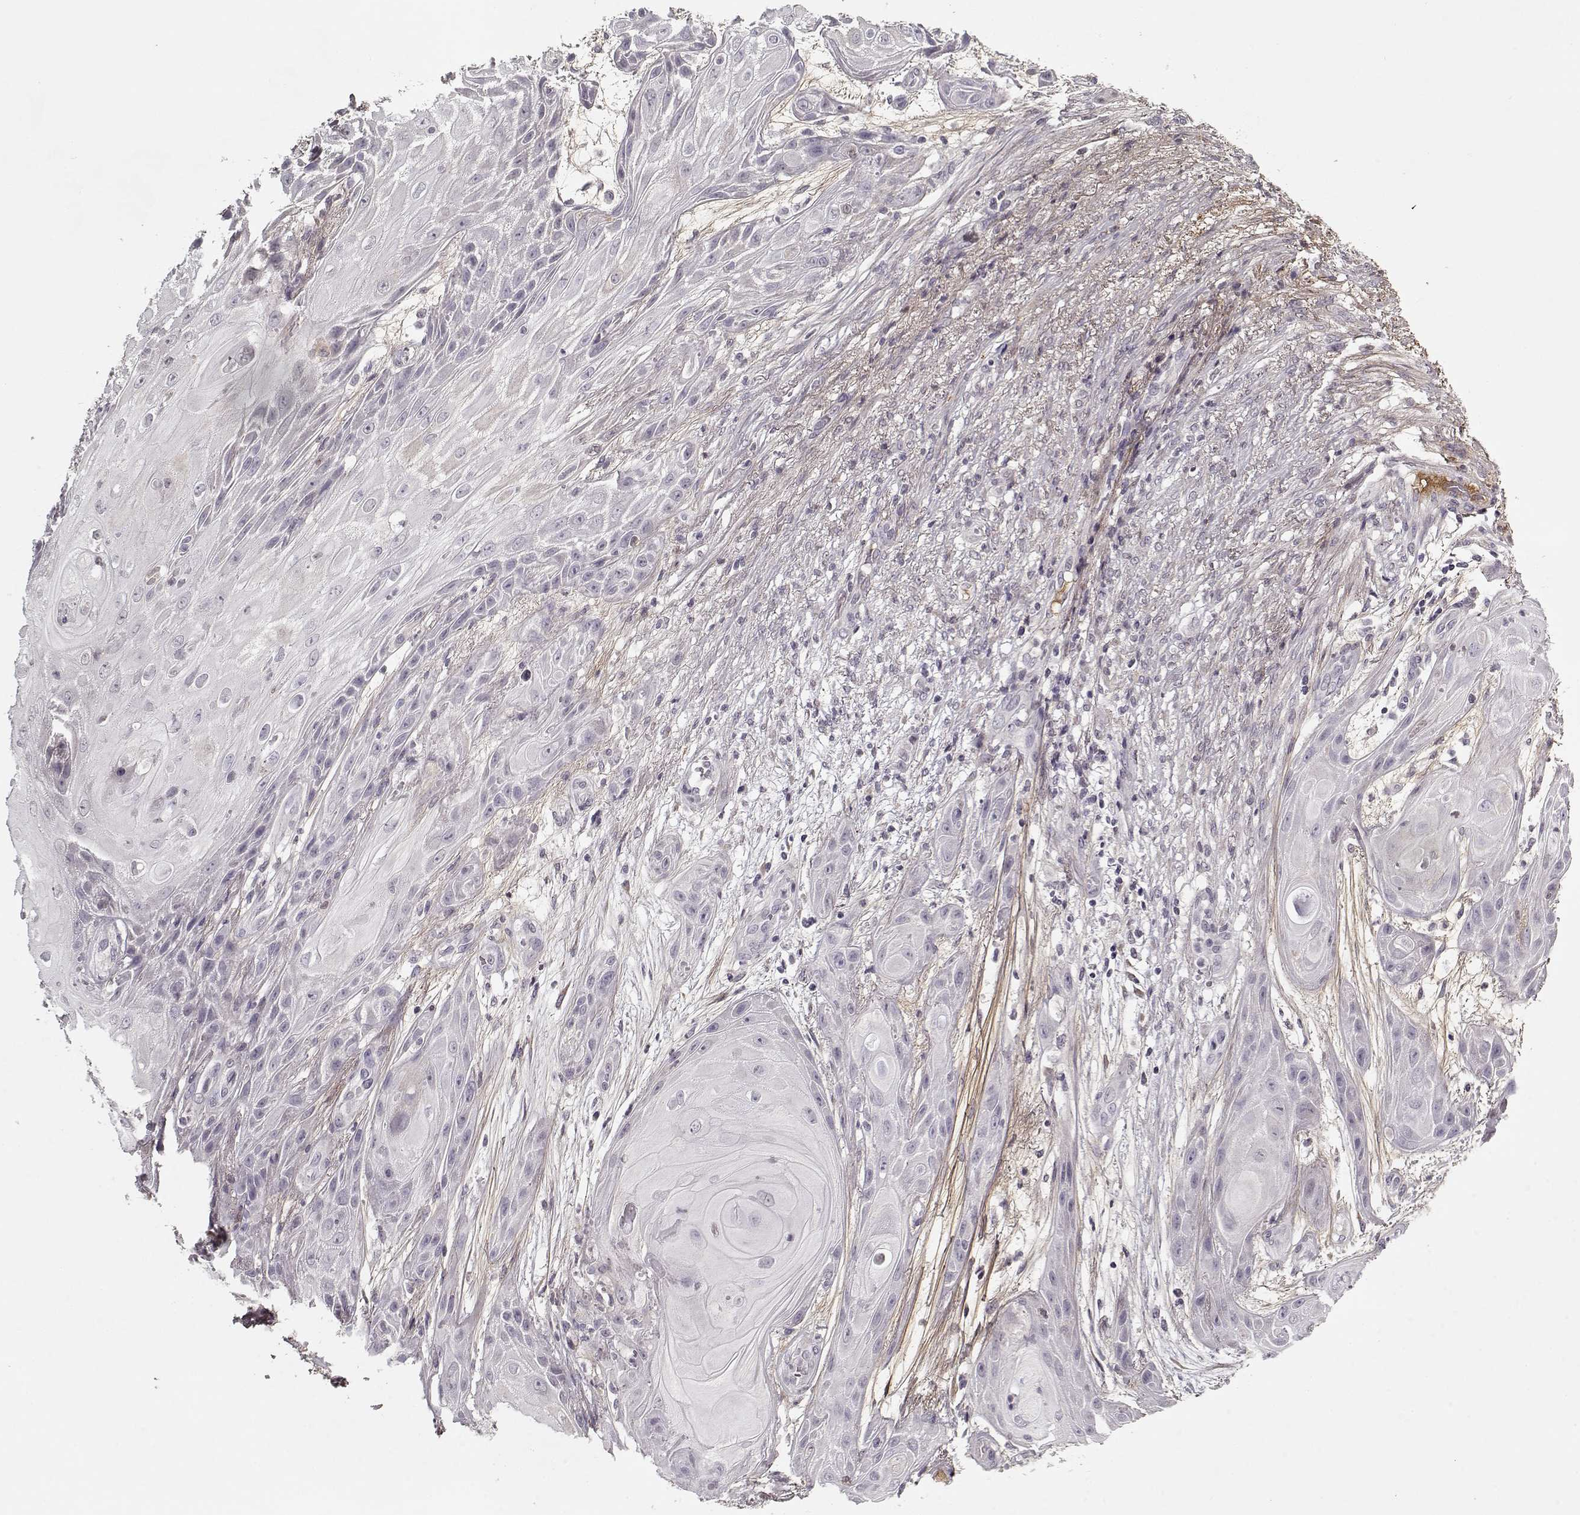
{"staining": {"intensity": "negative", "quantity": "none", "location": "none"}, "tissue": "skin cancer", "cell_type": "Tumor cells", "image_type": "cancer", "snomed": [{"axis": "morphology", "description": "Squamous cell carcinoma, NOS"}, {"axis": "topography", "description": "Skin"}], "caption": "A histopathology image of human skin squamous cell carcinoma is negative for staining in tumor cells.", "gene": "LUM", "patient": {"sex": "male", "age": 62}}